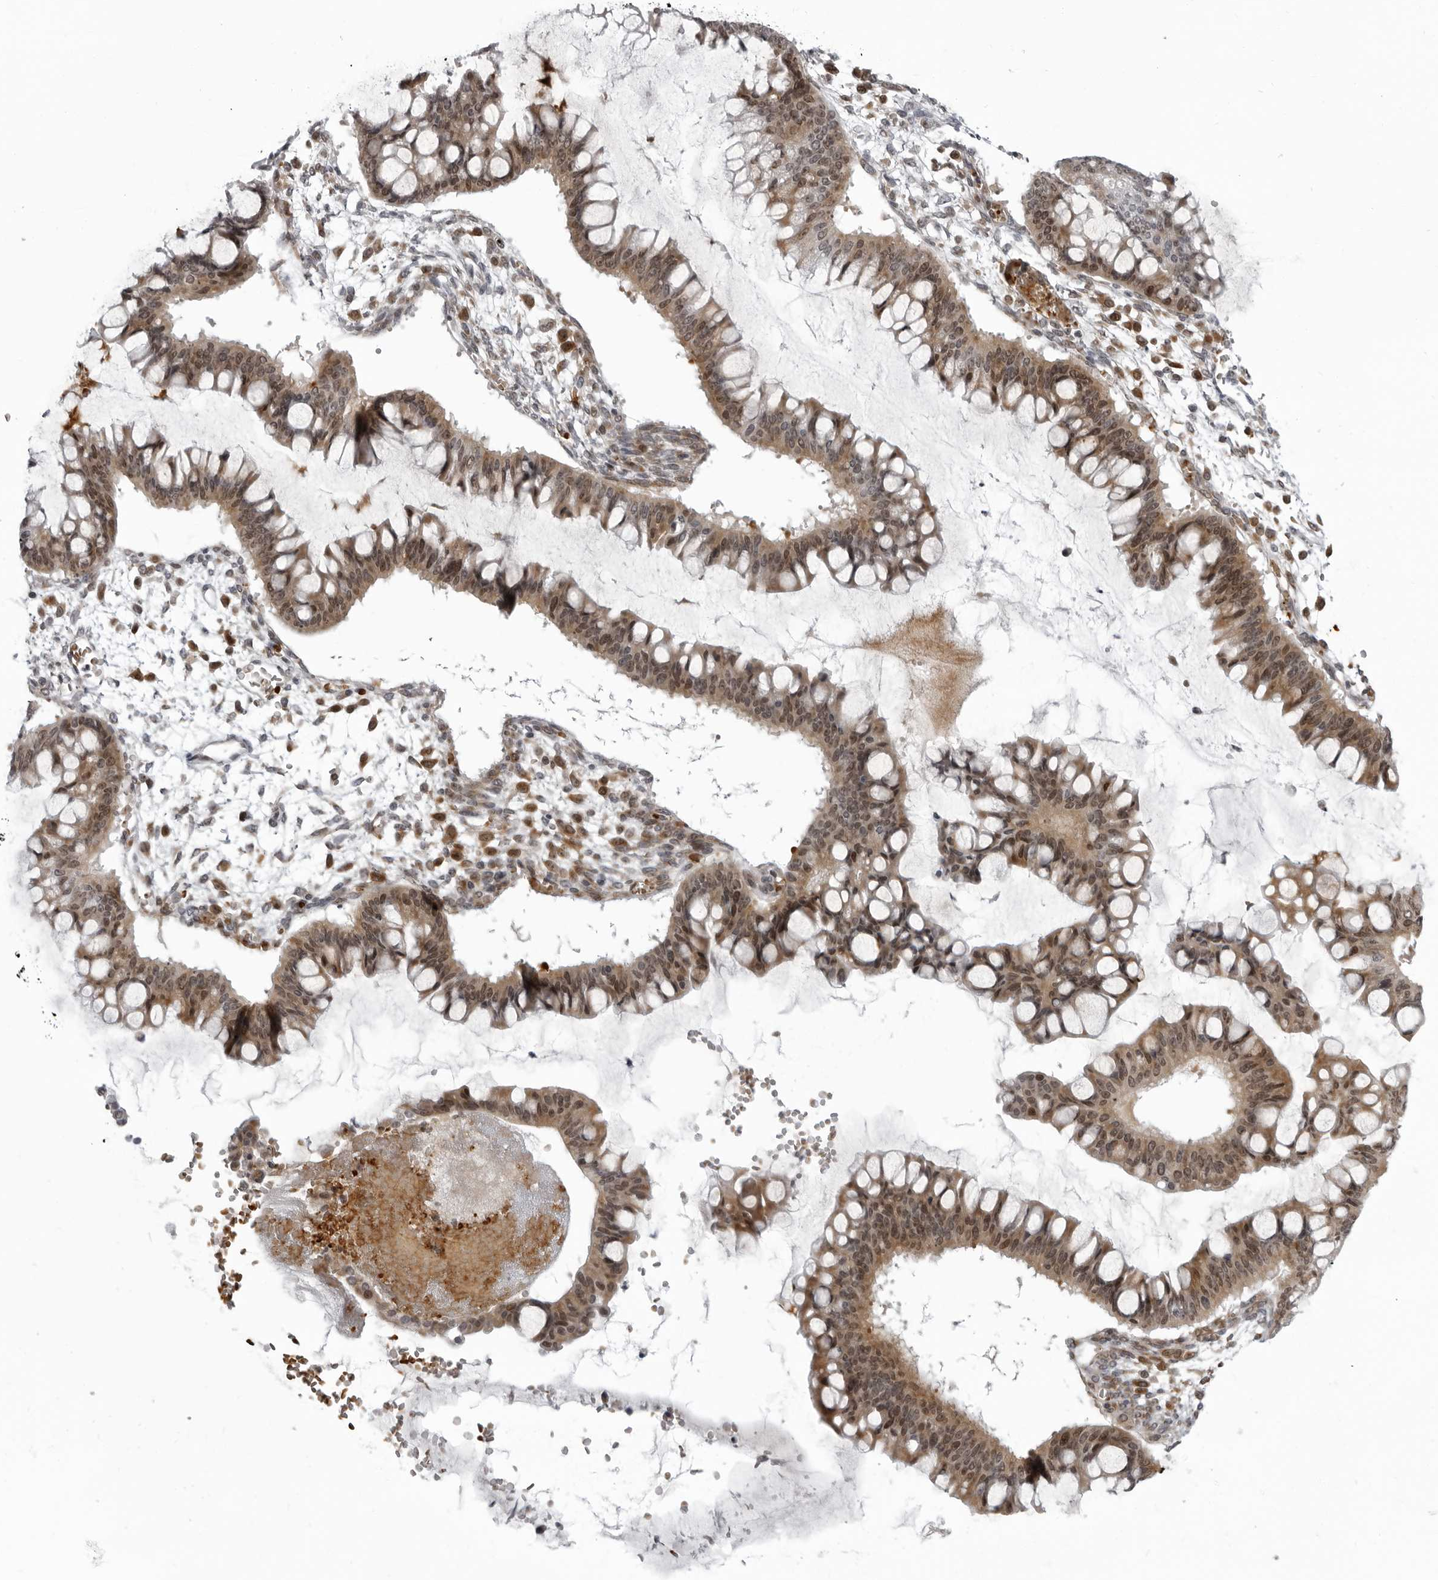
{"staining": {"intensity": "moderate", "quantity": ">75%", "location": "cytoplasmic/membranous,nuclear"}, "tissue": "ovarian cancer", "cell_type": "Tumor cells", "image_type": "cancer", "snomed": [{"axis": "morphology", "description": "Cystadenocarcinoma, mucinous, NOS"}, {"axis": "topography", "description": "Ovary"}], "caption": "Protein analysis of ovarian mucinous cystadenocarcinoma tissue shows moderate cytoplasmic/membranous and nuclear positivity in approximately >75% of tumor cells. The staining was performed using DAB (3,3'-diaminobenzidine), with brown indicating positive protein expression. Nuclei are stained blue with hematoxylin.", "gene": "THOP1", "patient": {"sex": "female", "age": 73}}